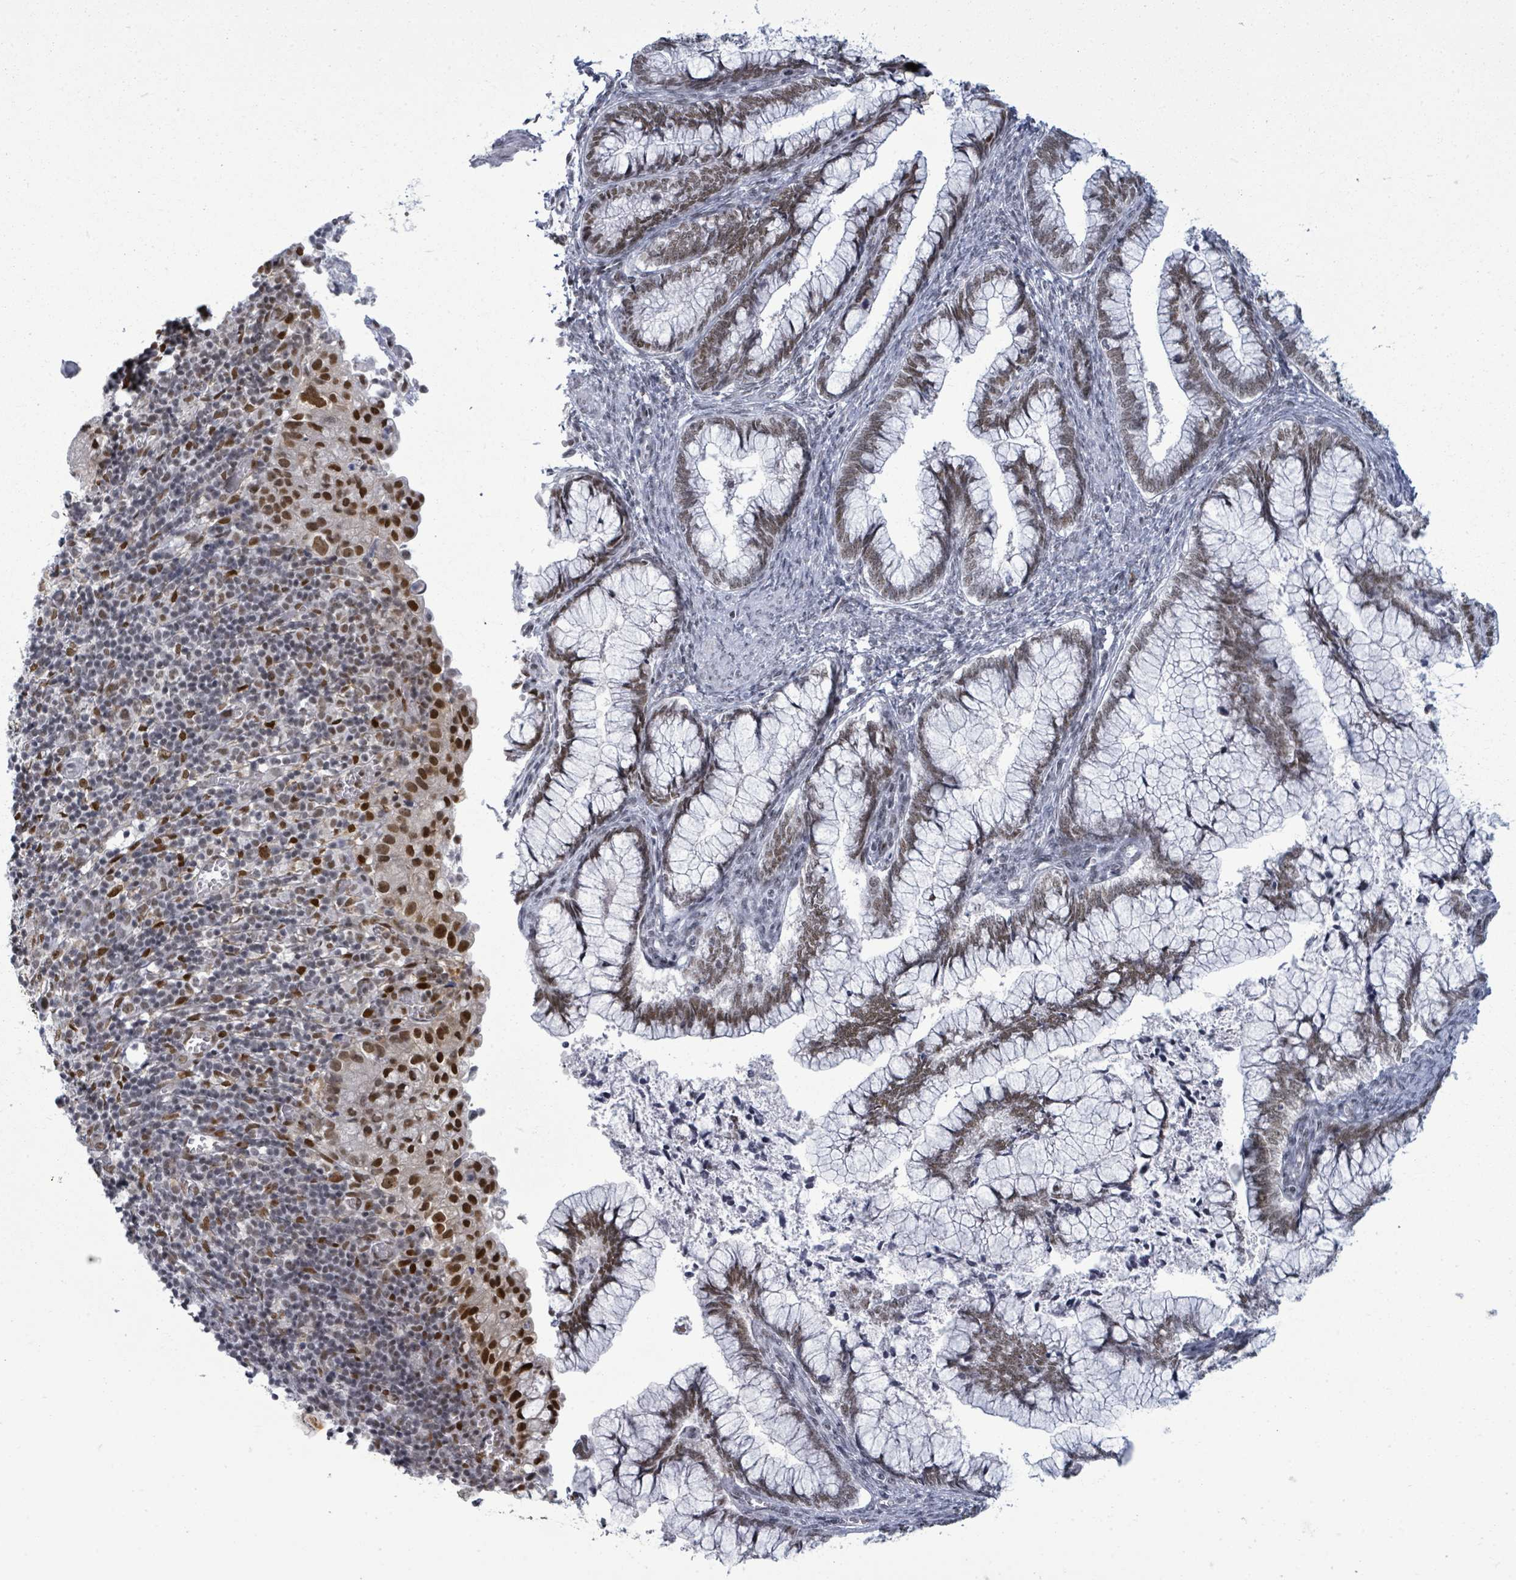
{"staining": {"intensity": "moderate", "quantity": ">75%", "location": "nuclear"}, "tissue": "cervical cancer", "cell_type": "Tumor cells", "image_type": "cancer", "snomed": [{"axis": "morphology", "description": "Adenocarcinoma, NOS"}, {"axis": "topography", "description": "Cervix"}], "caption": "Immunohistochemical staining of cervical cancer (adenocarcinoma) demonstrates medium levels of moderate nuclear staining in approximately >75% of tumor cells.", "gene": "ERCC5", "patient": {"sex": "female", "age": 44}}